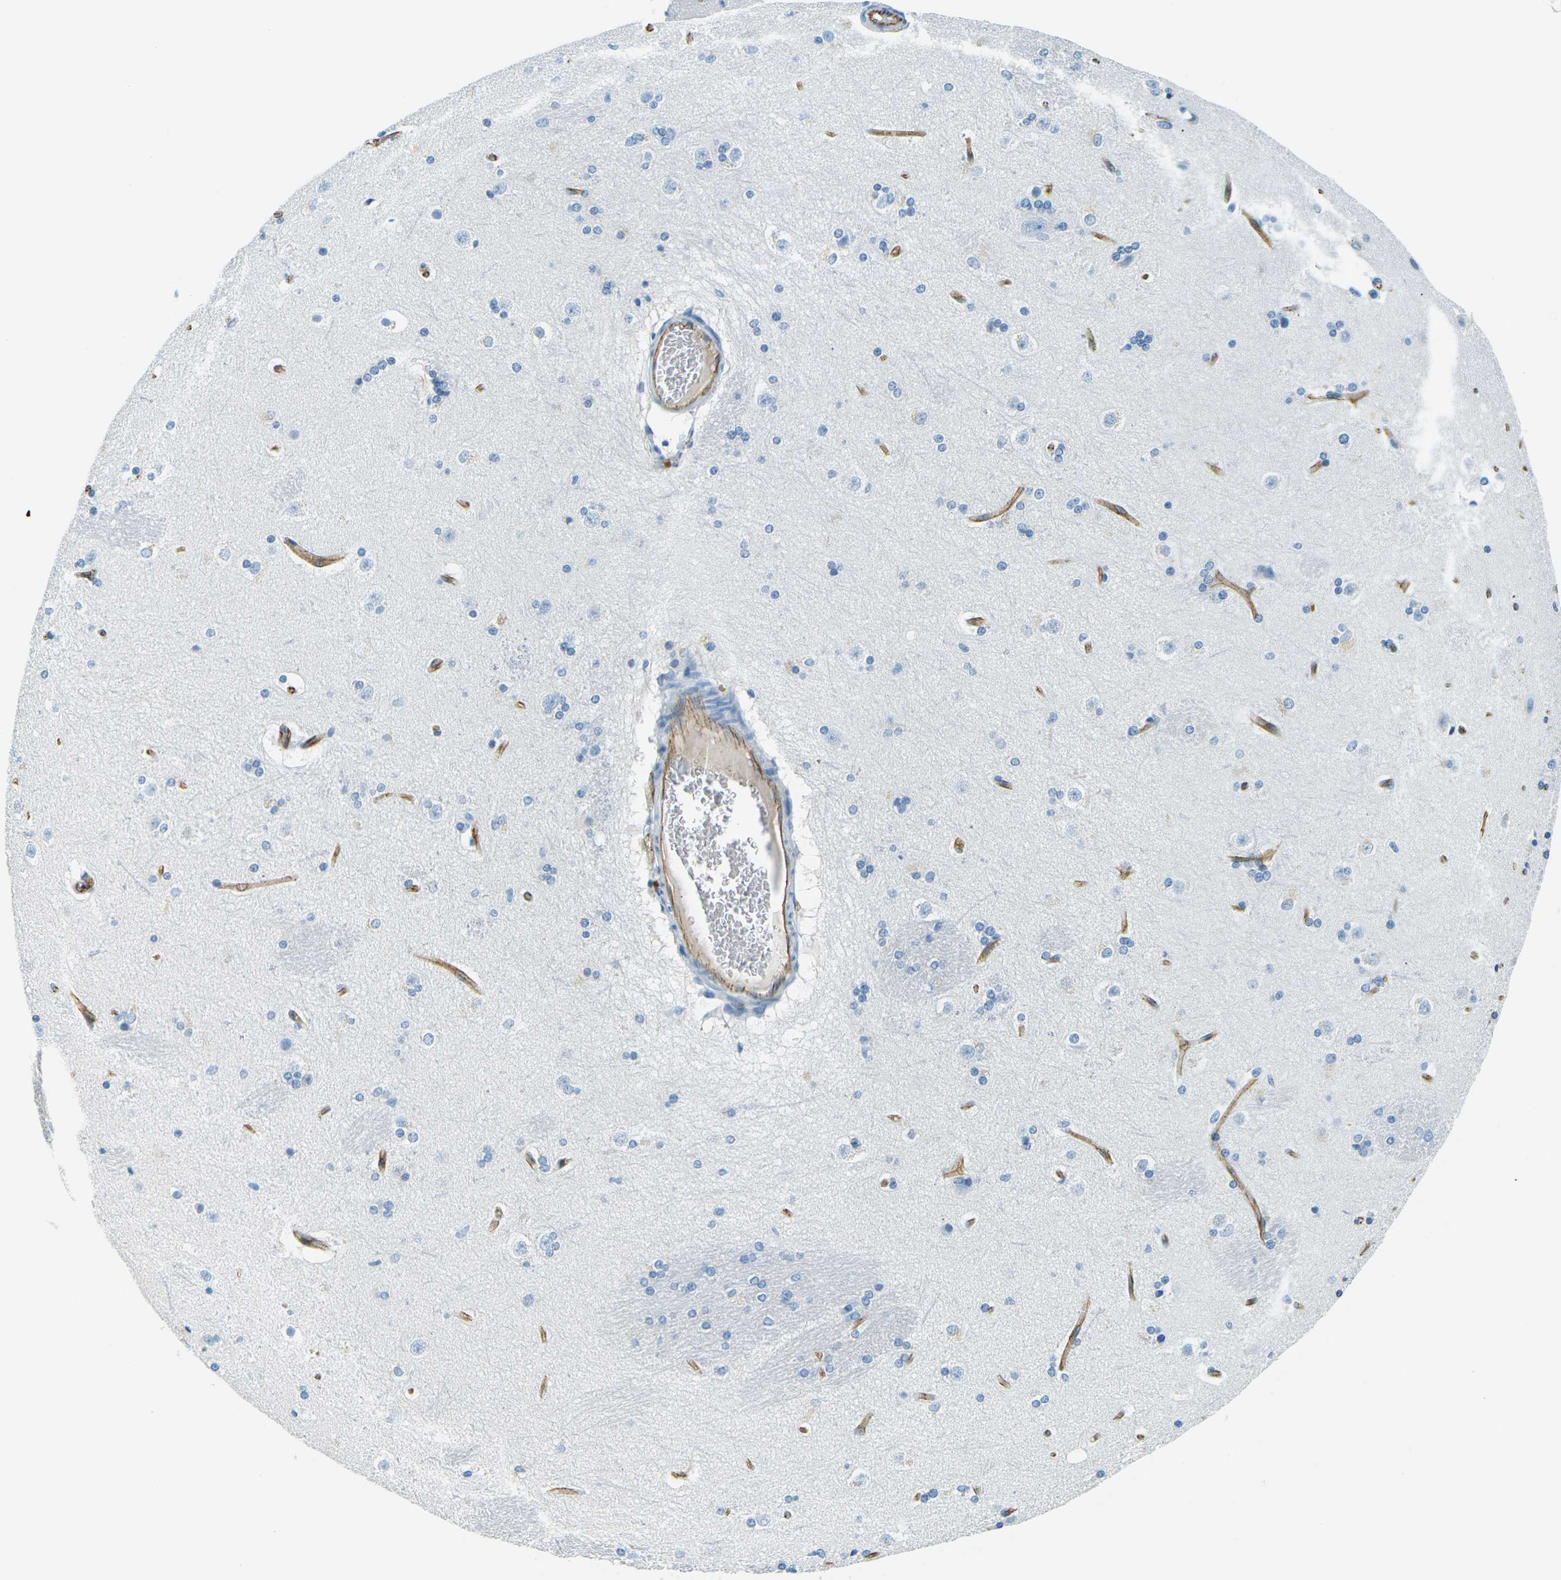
{"staining": {"intensity": "negative", "quantity": "none", "location": "none"}, "tissue": "caudate", "cell_type": "Glial cells", "image_type": "normal", "snomed": [{"axis": "morphology", "description": "Normal tissue, NOS"}, {"axis": "topography", "description": "Lateral ventricle wall"}], "caption": "Immunohistochemistry image of benign caudate stained for a protein (brown), which displays no positivity in glial cells.", "gene": "OCLN", "patient": {"sex": "female", "age": 19}}